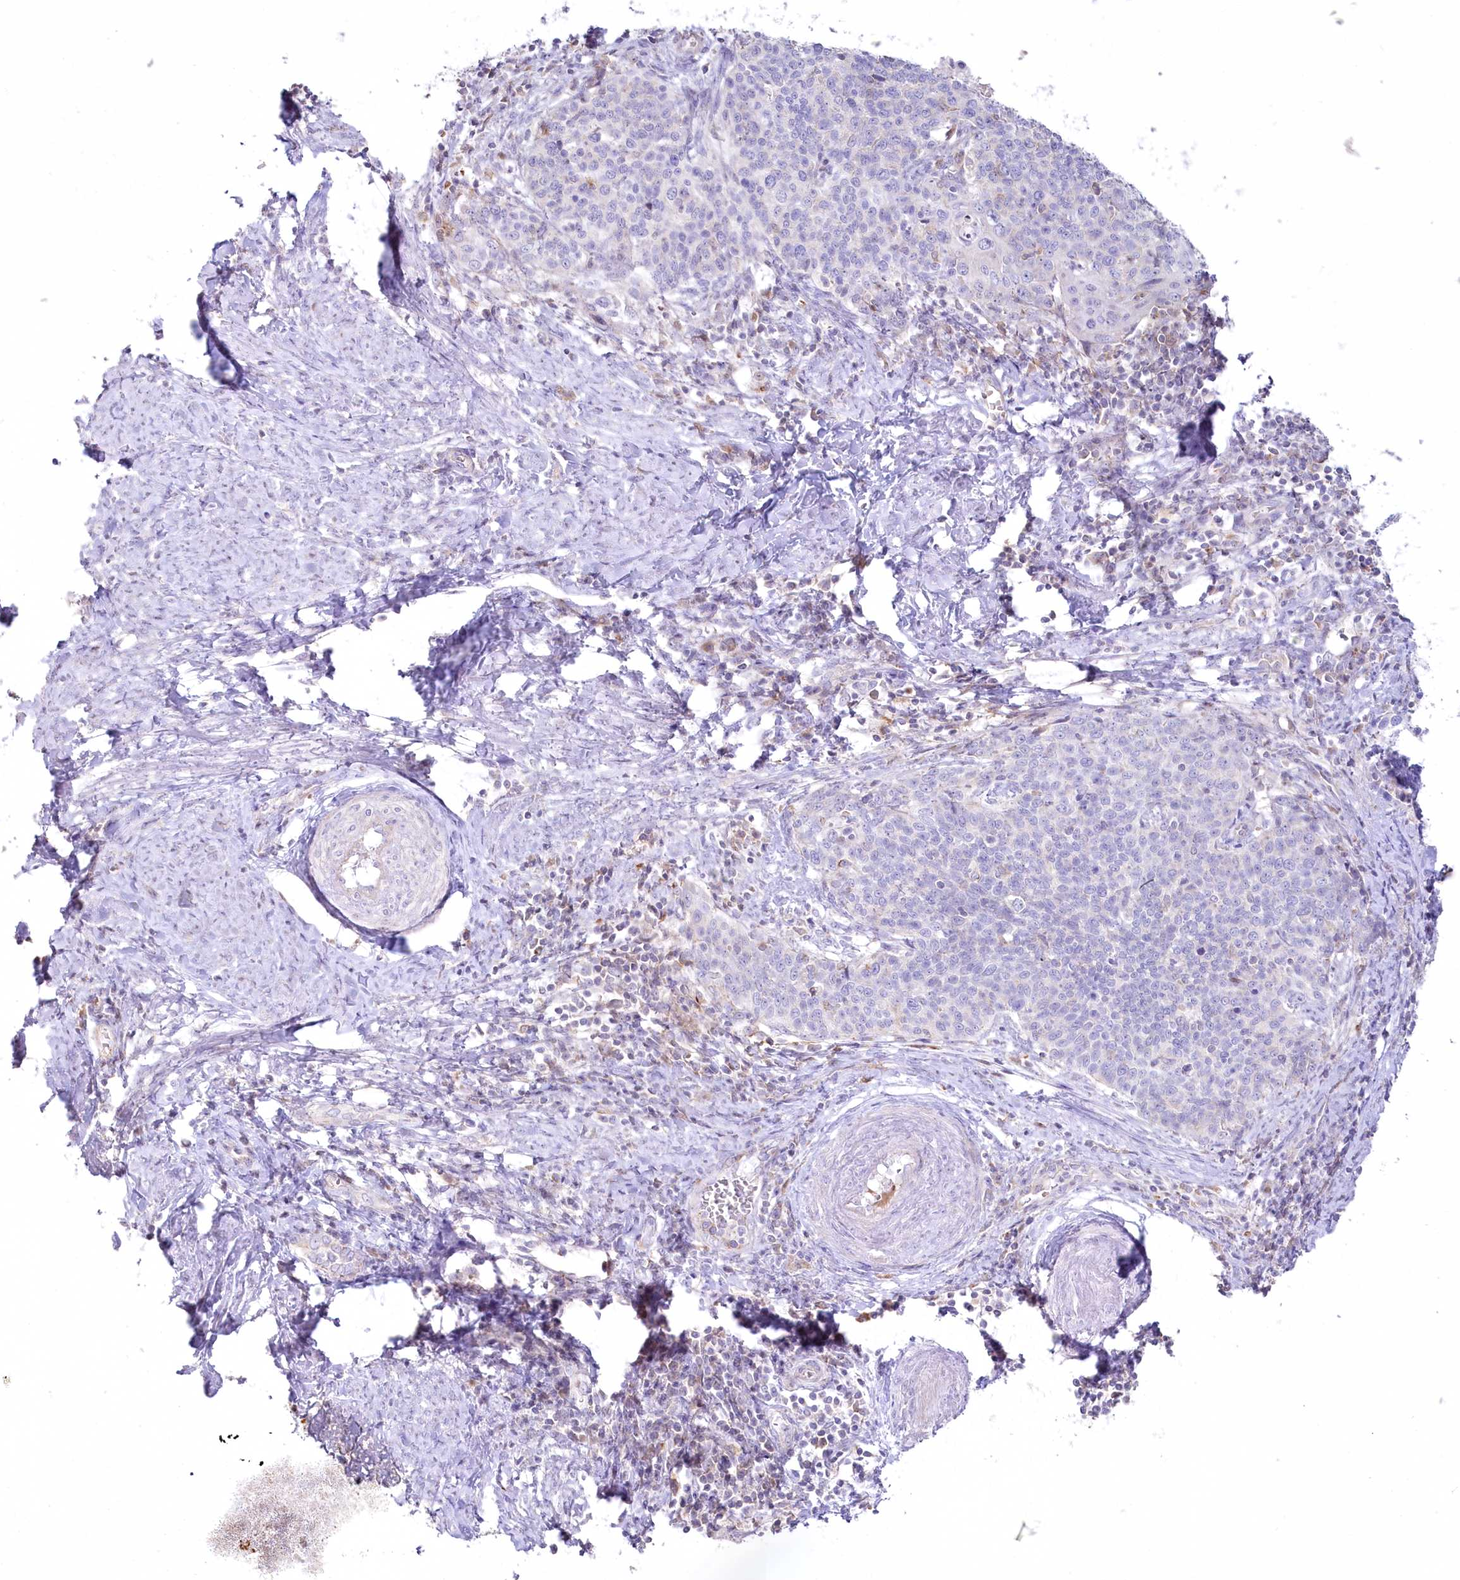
{"staining": {"intensity": "negative", "quantity": "none", "location": "none"}, "tissue": "cervical cancer", "cell_type": "Tumor cells", "image_type": "cancer", "snomed": [{"axis": "morphology", "description": "Squamous cell carcinoma, NOS"}, {"axis": "topography", "description": "Cervix"}], "caption": "Cervical cancer was stained to show a protein in brown. There is no significant staining in tumor cells.", "gene": "SLC6A11", "patient": {"sex": "female", "age": 39}}